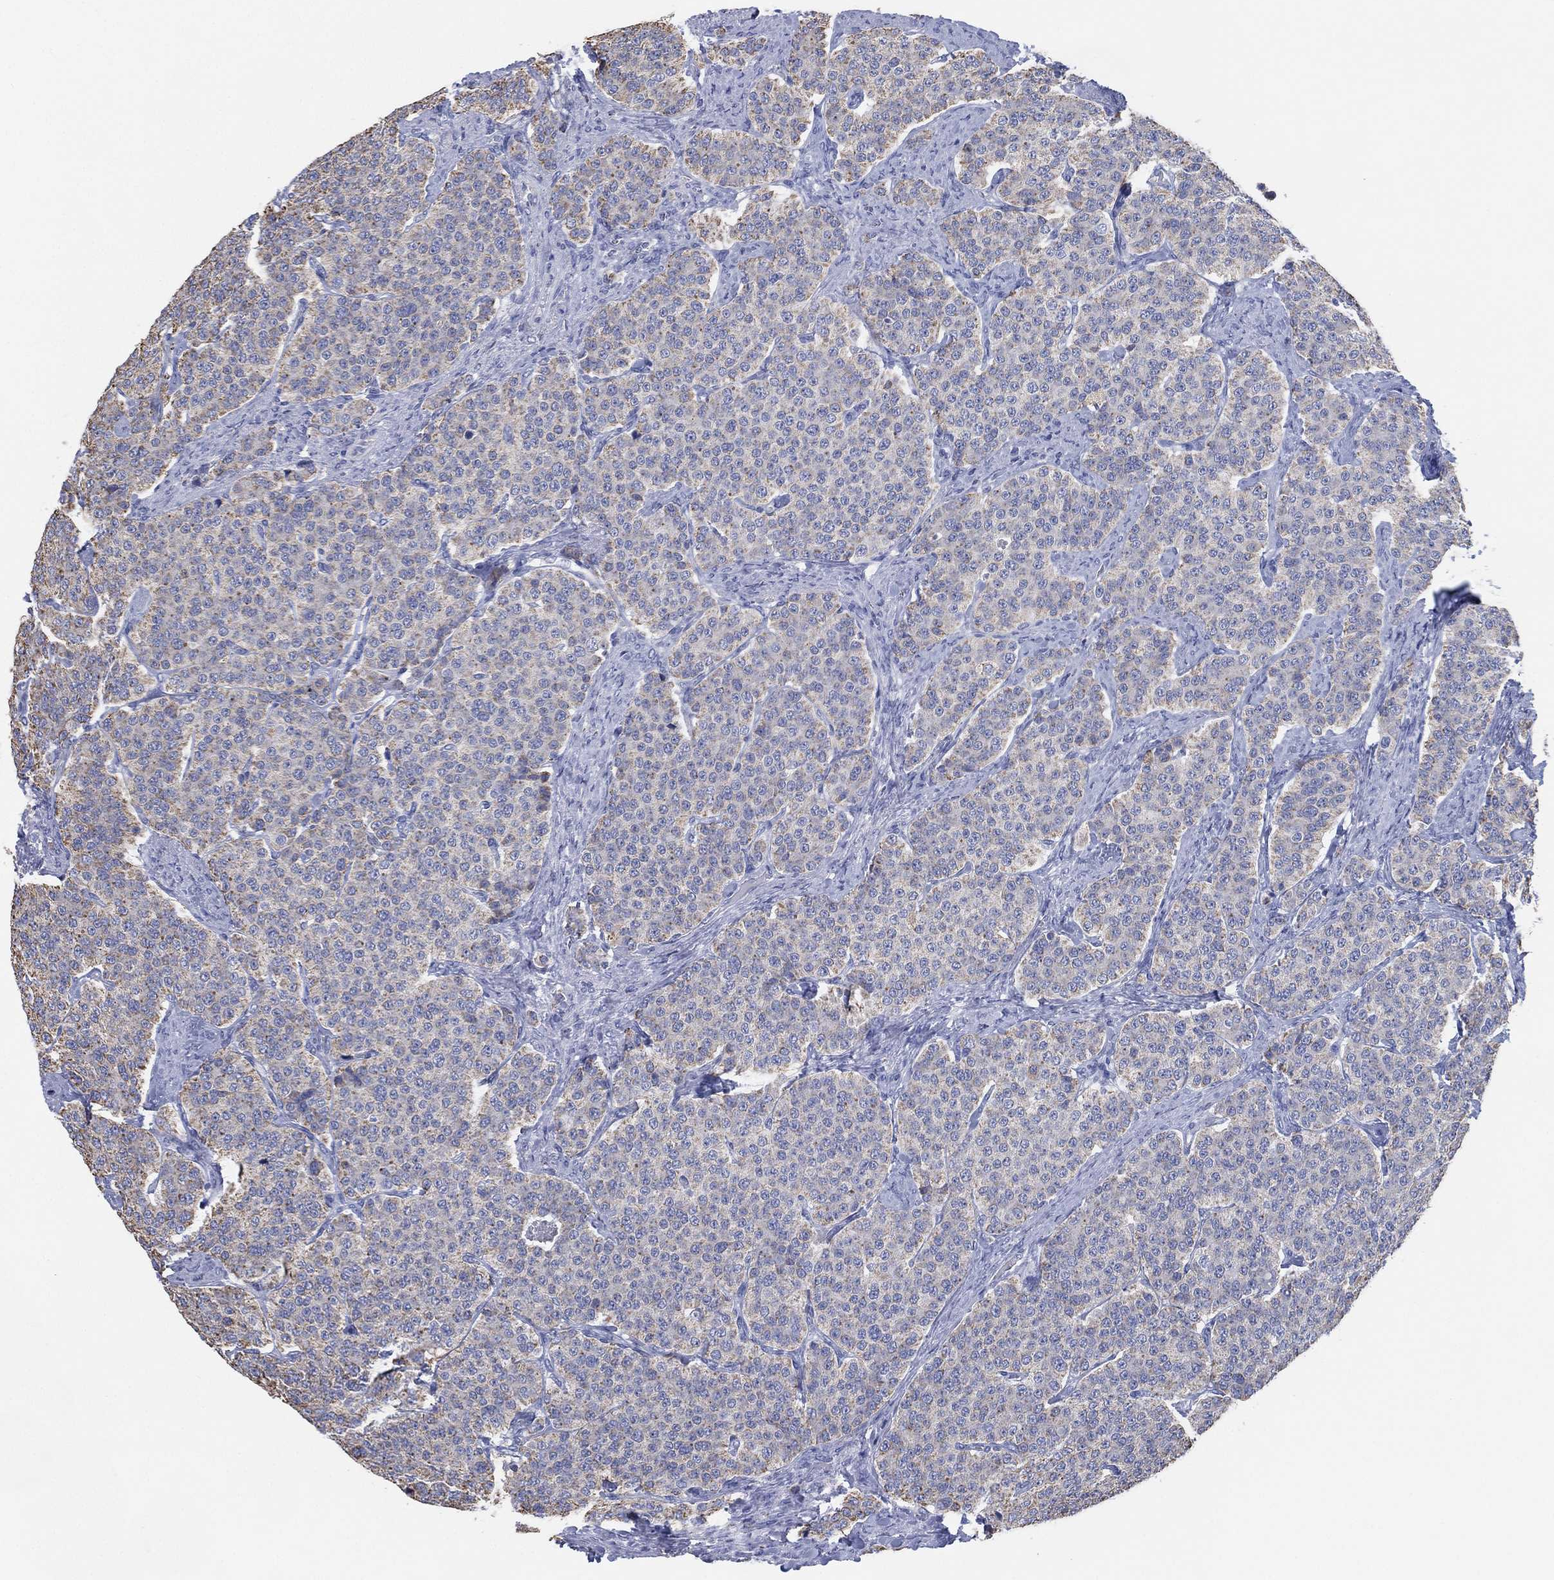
{"staining": {"intensity": "negative", "quantity": "none", "location": "none"}, "tissue": "carcinoid", "cell_type": "Tumor cells", "image_type": "cancer", "snomed": [{"axis": "morphology", "description": "Carcinoid, malignant, NOS"}, {"axis": "topography", "description": "Small intestine"}], "caption": "Carcinoid stained for a protein using immunohistochemistry displays no staining tumor cells.", "gene": "CFTR", "patient": {"sex": "female", "age": 58}}